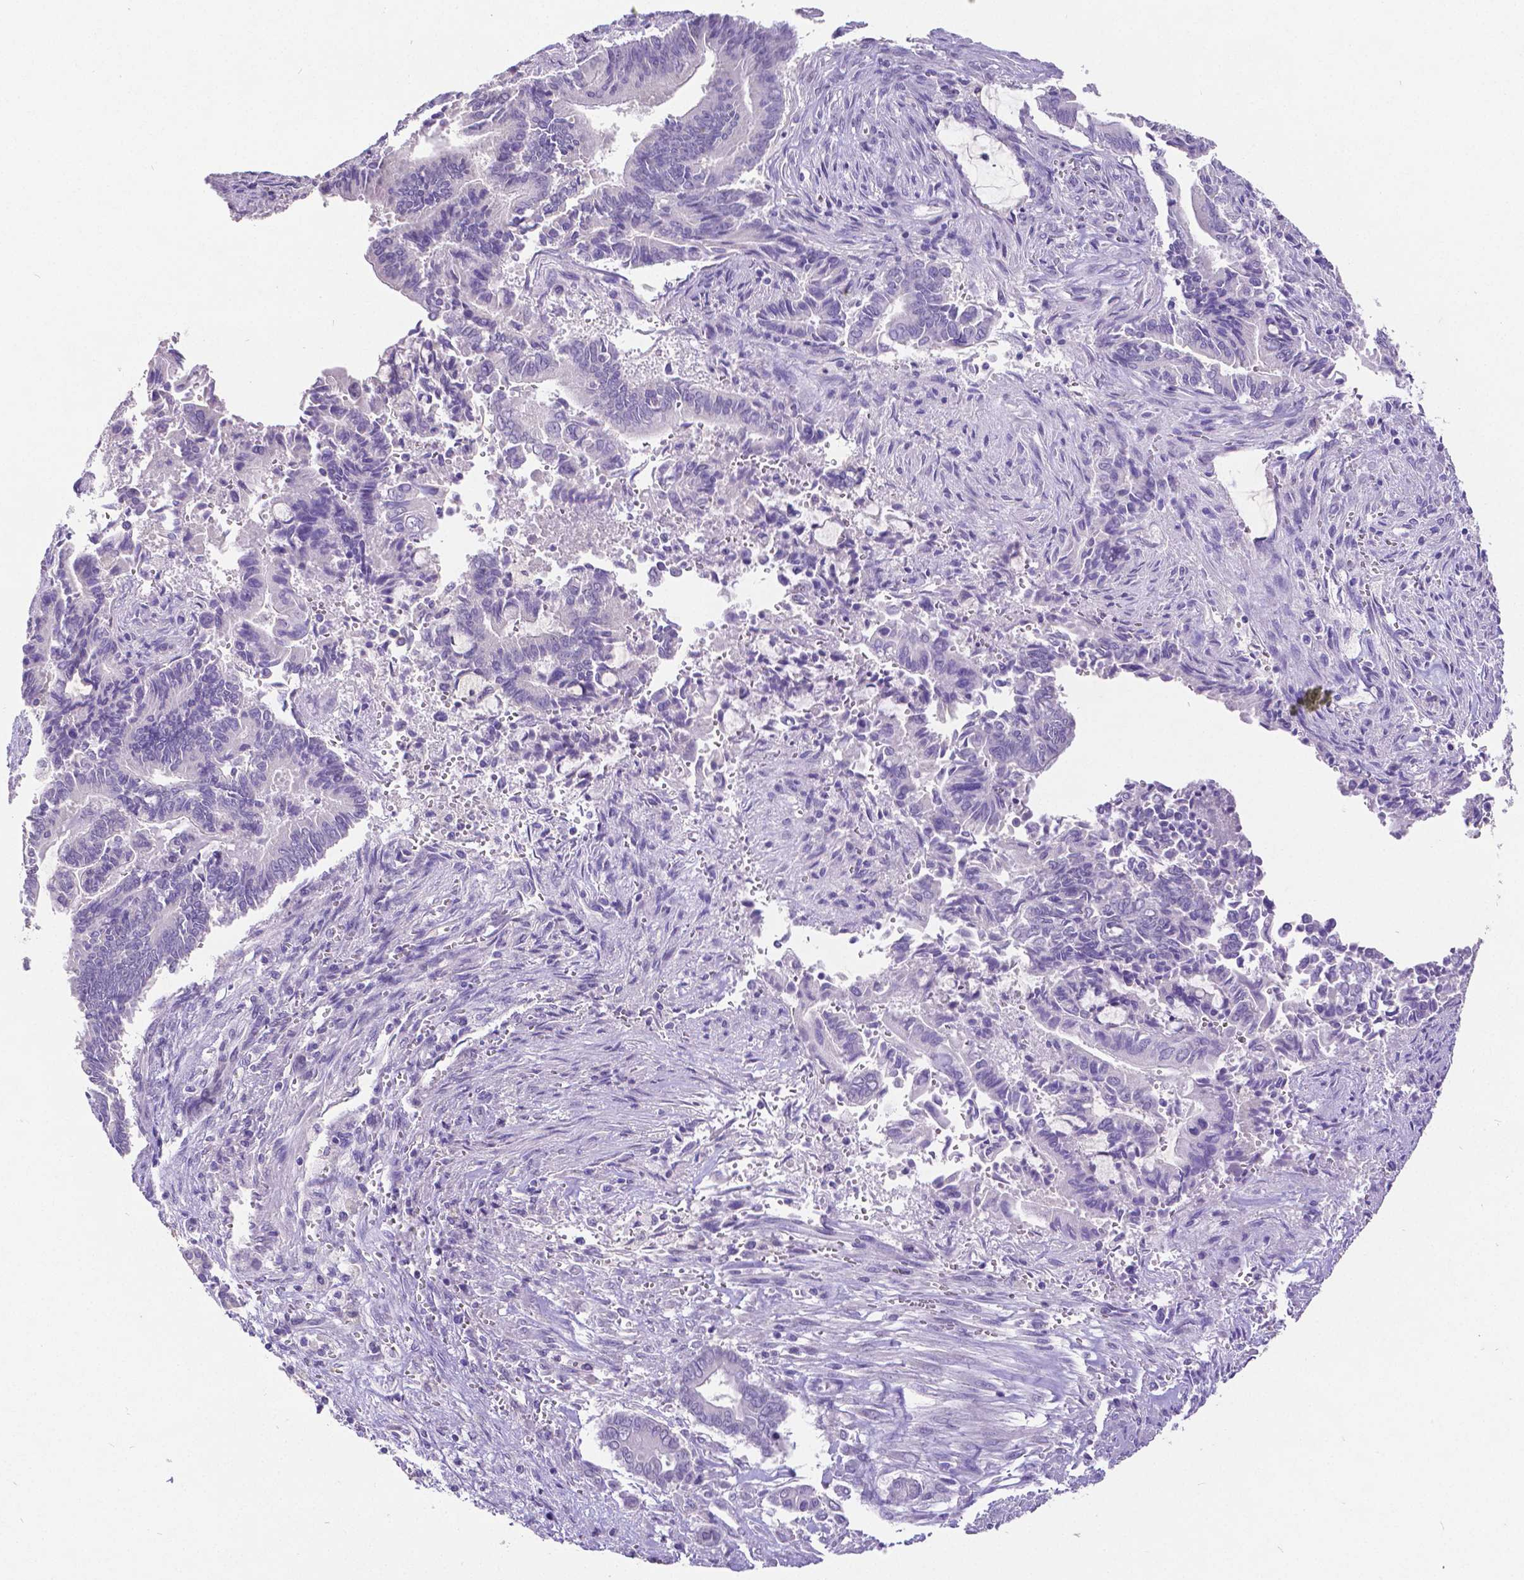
{"staining": {"intensity": "negative", "quantity": "none", "location": "none"}, "tissue": "pancreatic cancer", "cell_type": "Tumor cells", "image_type": "cancer", "snomed": [{"axis": "morphology", "description": "Adenocarcinoma, NOS"}, {"axis": "topography", "description": "Pancreas"}], "caption": "The micrograph shows no staining of tumor cells in pancreatic adenocarcinoma. The staining is performed using DAB (3,3'-diaminobenzidine) brown chromogen with nuclei counter-stained in using hematoxylin.", "gene": "SATB2", "patient": {"sex": "male", "age": 68}}